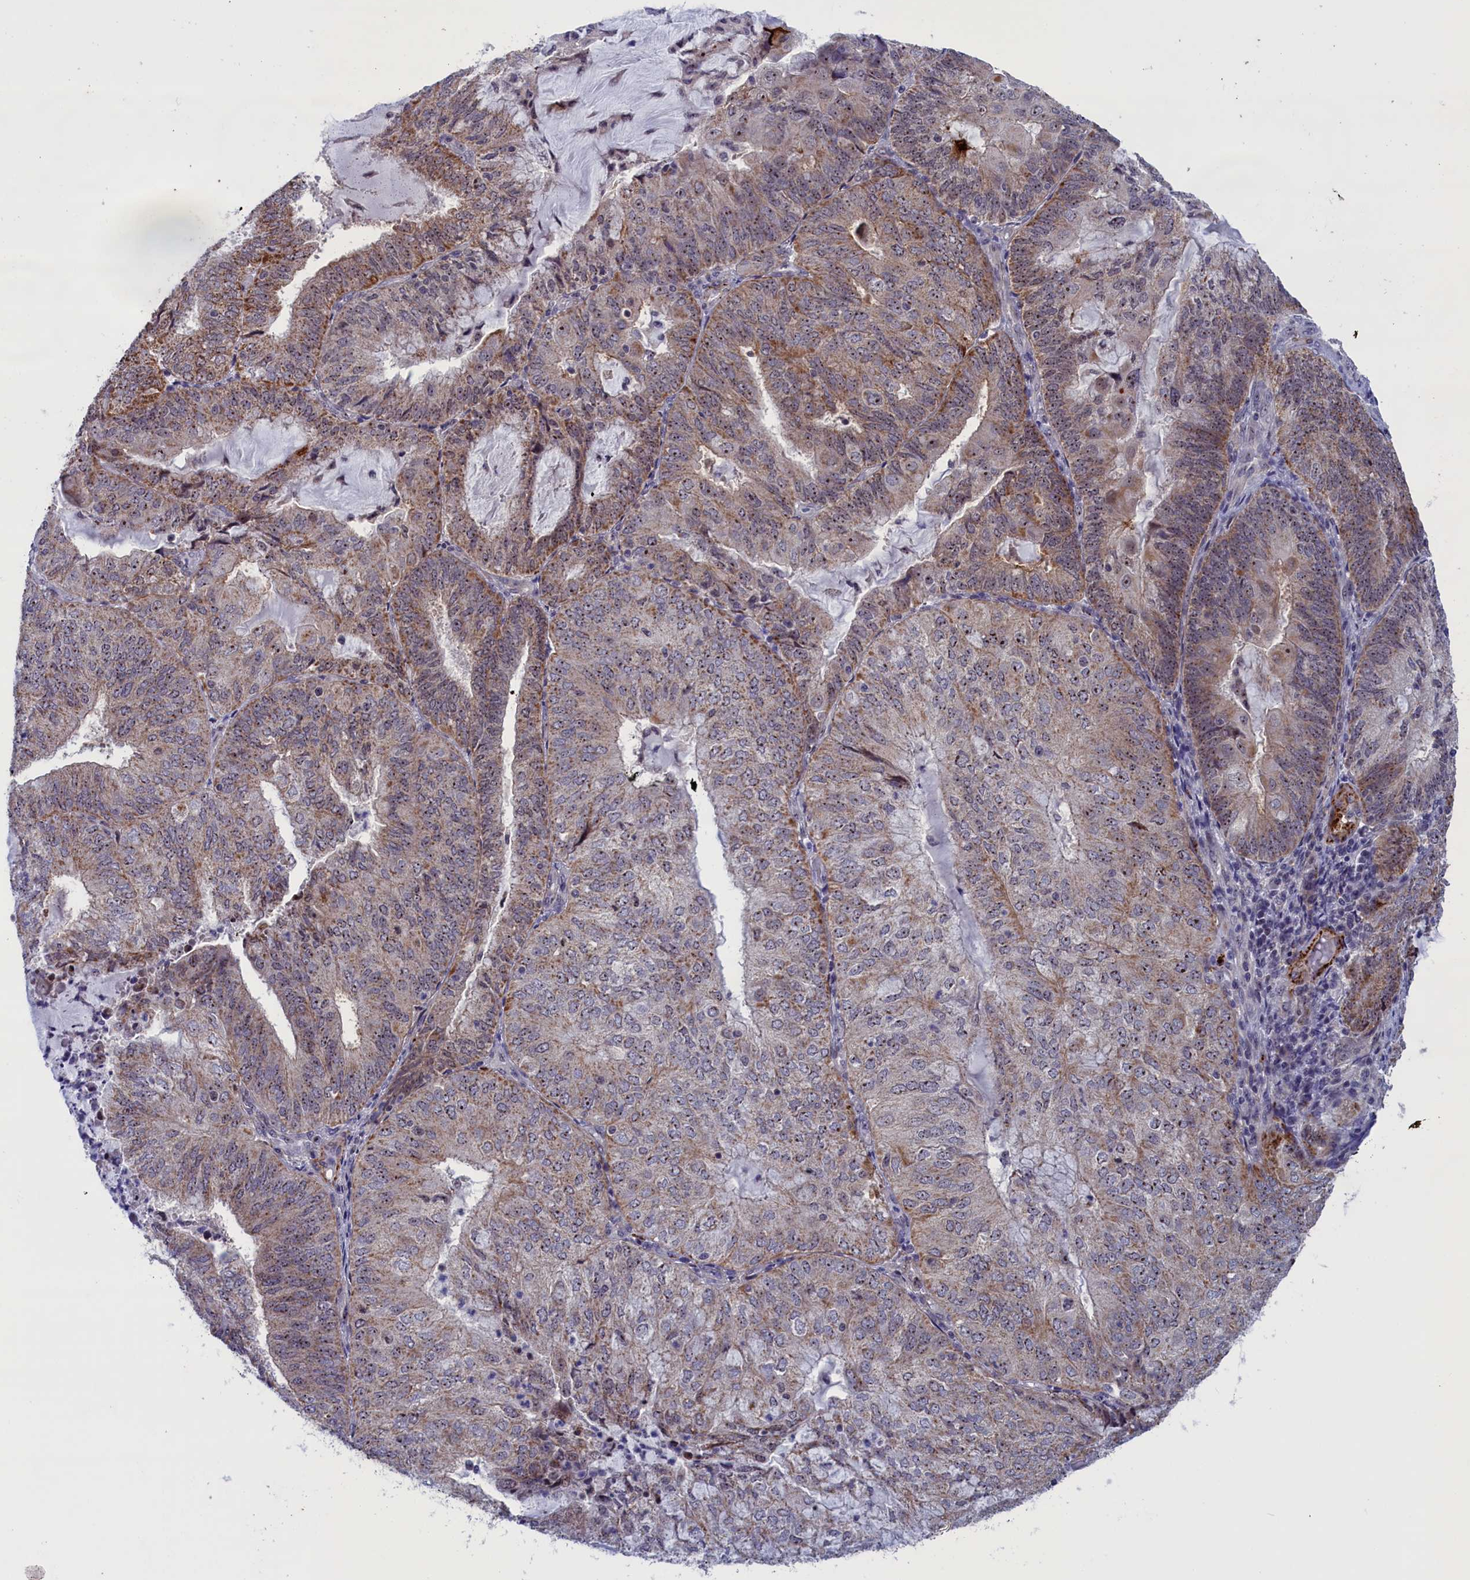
{"staining": {"intensity": "strong", "quantity": "<25%", "location": "cytoplasmic/membranous"}, "tissue": "endometrial cancer", "cell_type": "Tumor cells", "image_type": "cancer", "snomed": [{"axis": "morphology", "description": "Adenocarcinoma, NOS"}, {"axis": "topography", "description": "Endometrium"}], "caption": "Immunohistochemistry of endometrial cancer (adenocarcinoma) exhibits medium levels of strong cytoplasmic/membranous staining in approximately <25% of tumor cells. The staining was performed using DAB to visualize the protein expression in brown, while the nuclei were stained in blue with hematoxylin (Magnification: 20x).", "gene": "PPAN", "patient": {"sex": "female", "age": 81}}